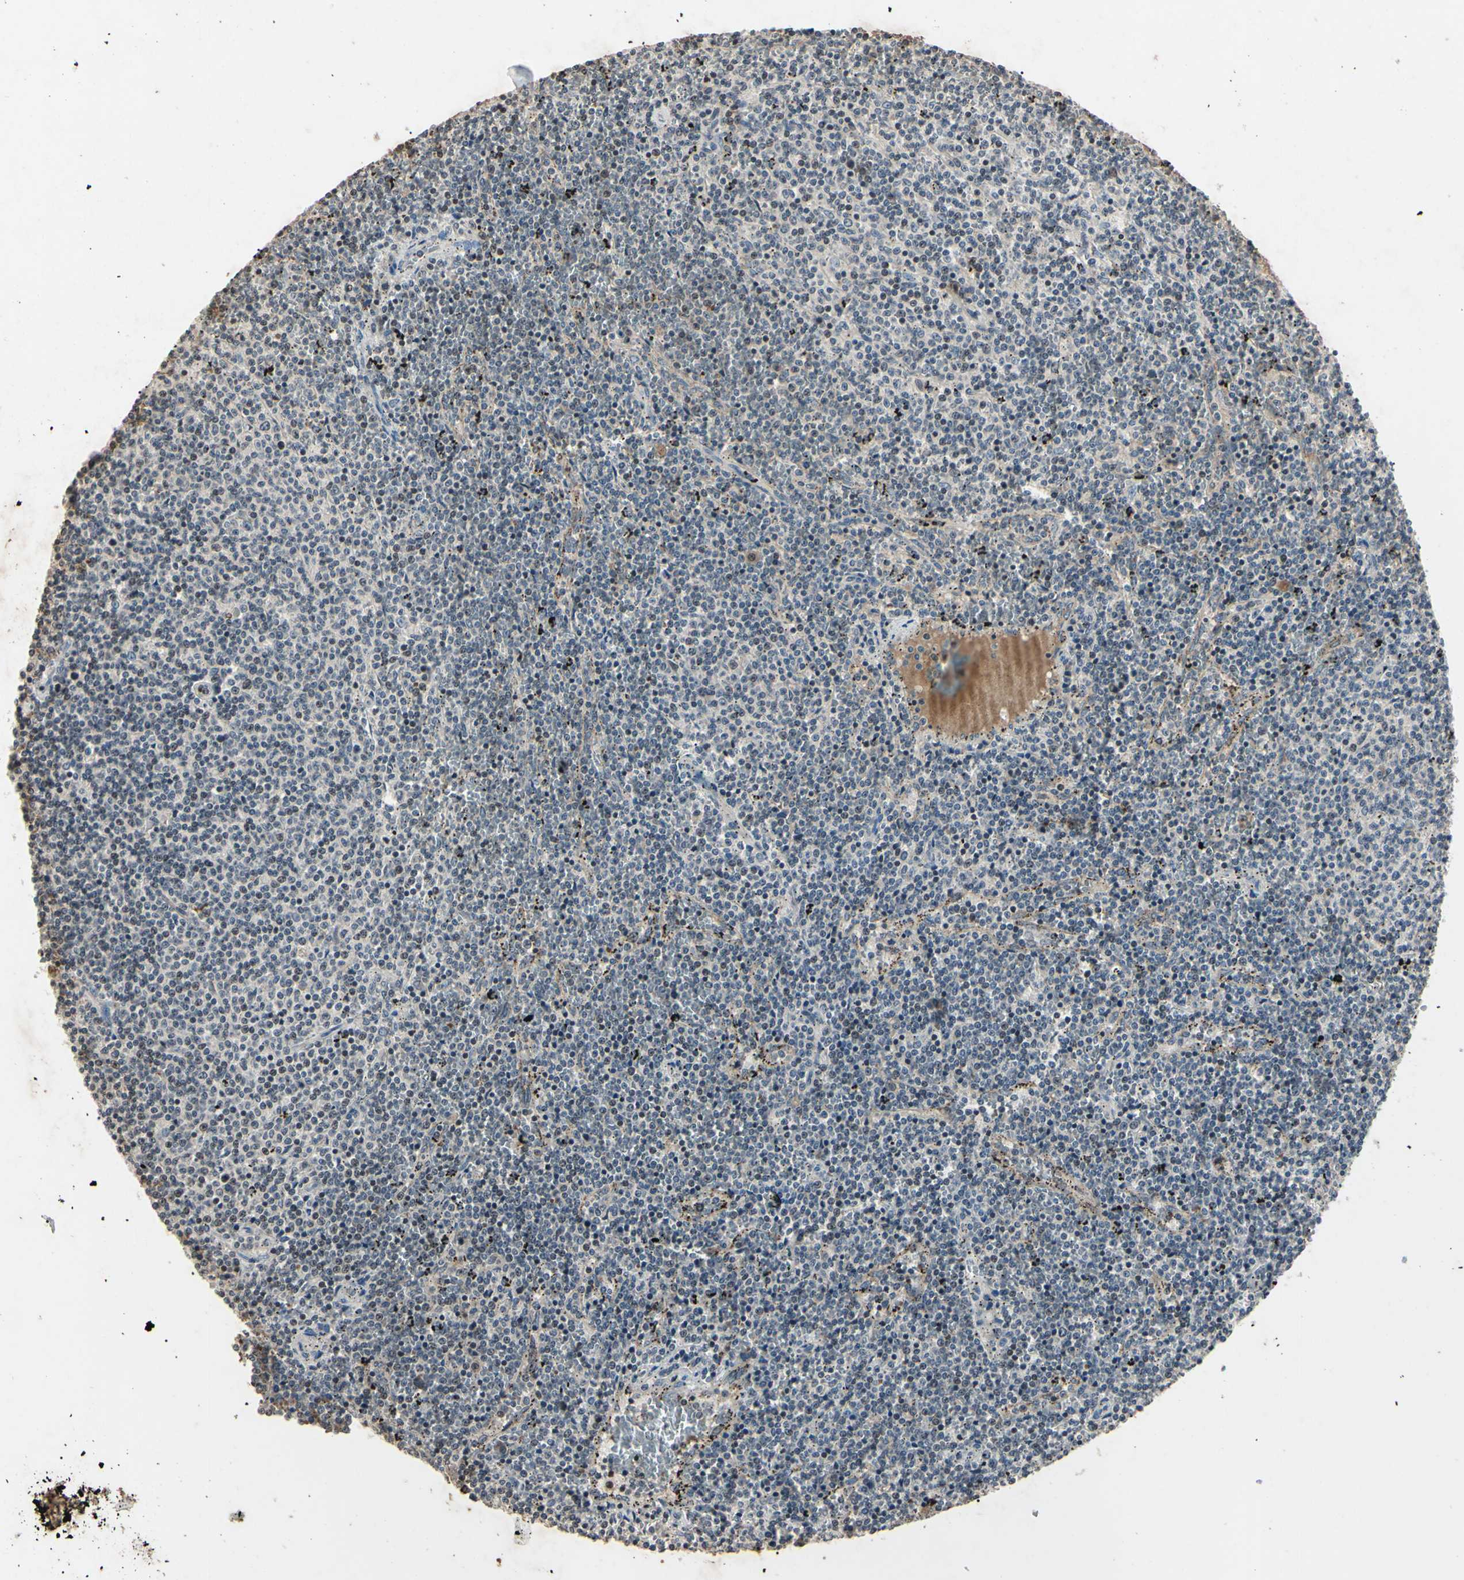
{"staining": {"intensity": "negative", "quantity": "none", "location": "none"}, "tissue": "lymphoma", "cell_type": "Tumor cells", "image_type": "cancer", "snomed": [{"axis": "morphology", "description": "Malignant lymphoma, non-Hodgkin's type, Low grade"}, {"axis": "topography", "description": "Spleen"}], "caption": "Immunohistochemistry (IHC) of human malignant lymphoma, non-Hodgkin's type (low-grade) exhibits no staining in tumor cells. (Immunohistochemistry, brightfield microscopy, high magnification).", "gene": "AEBP1", "patient": {"sex": "female", "age": 50}}